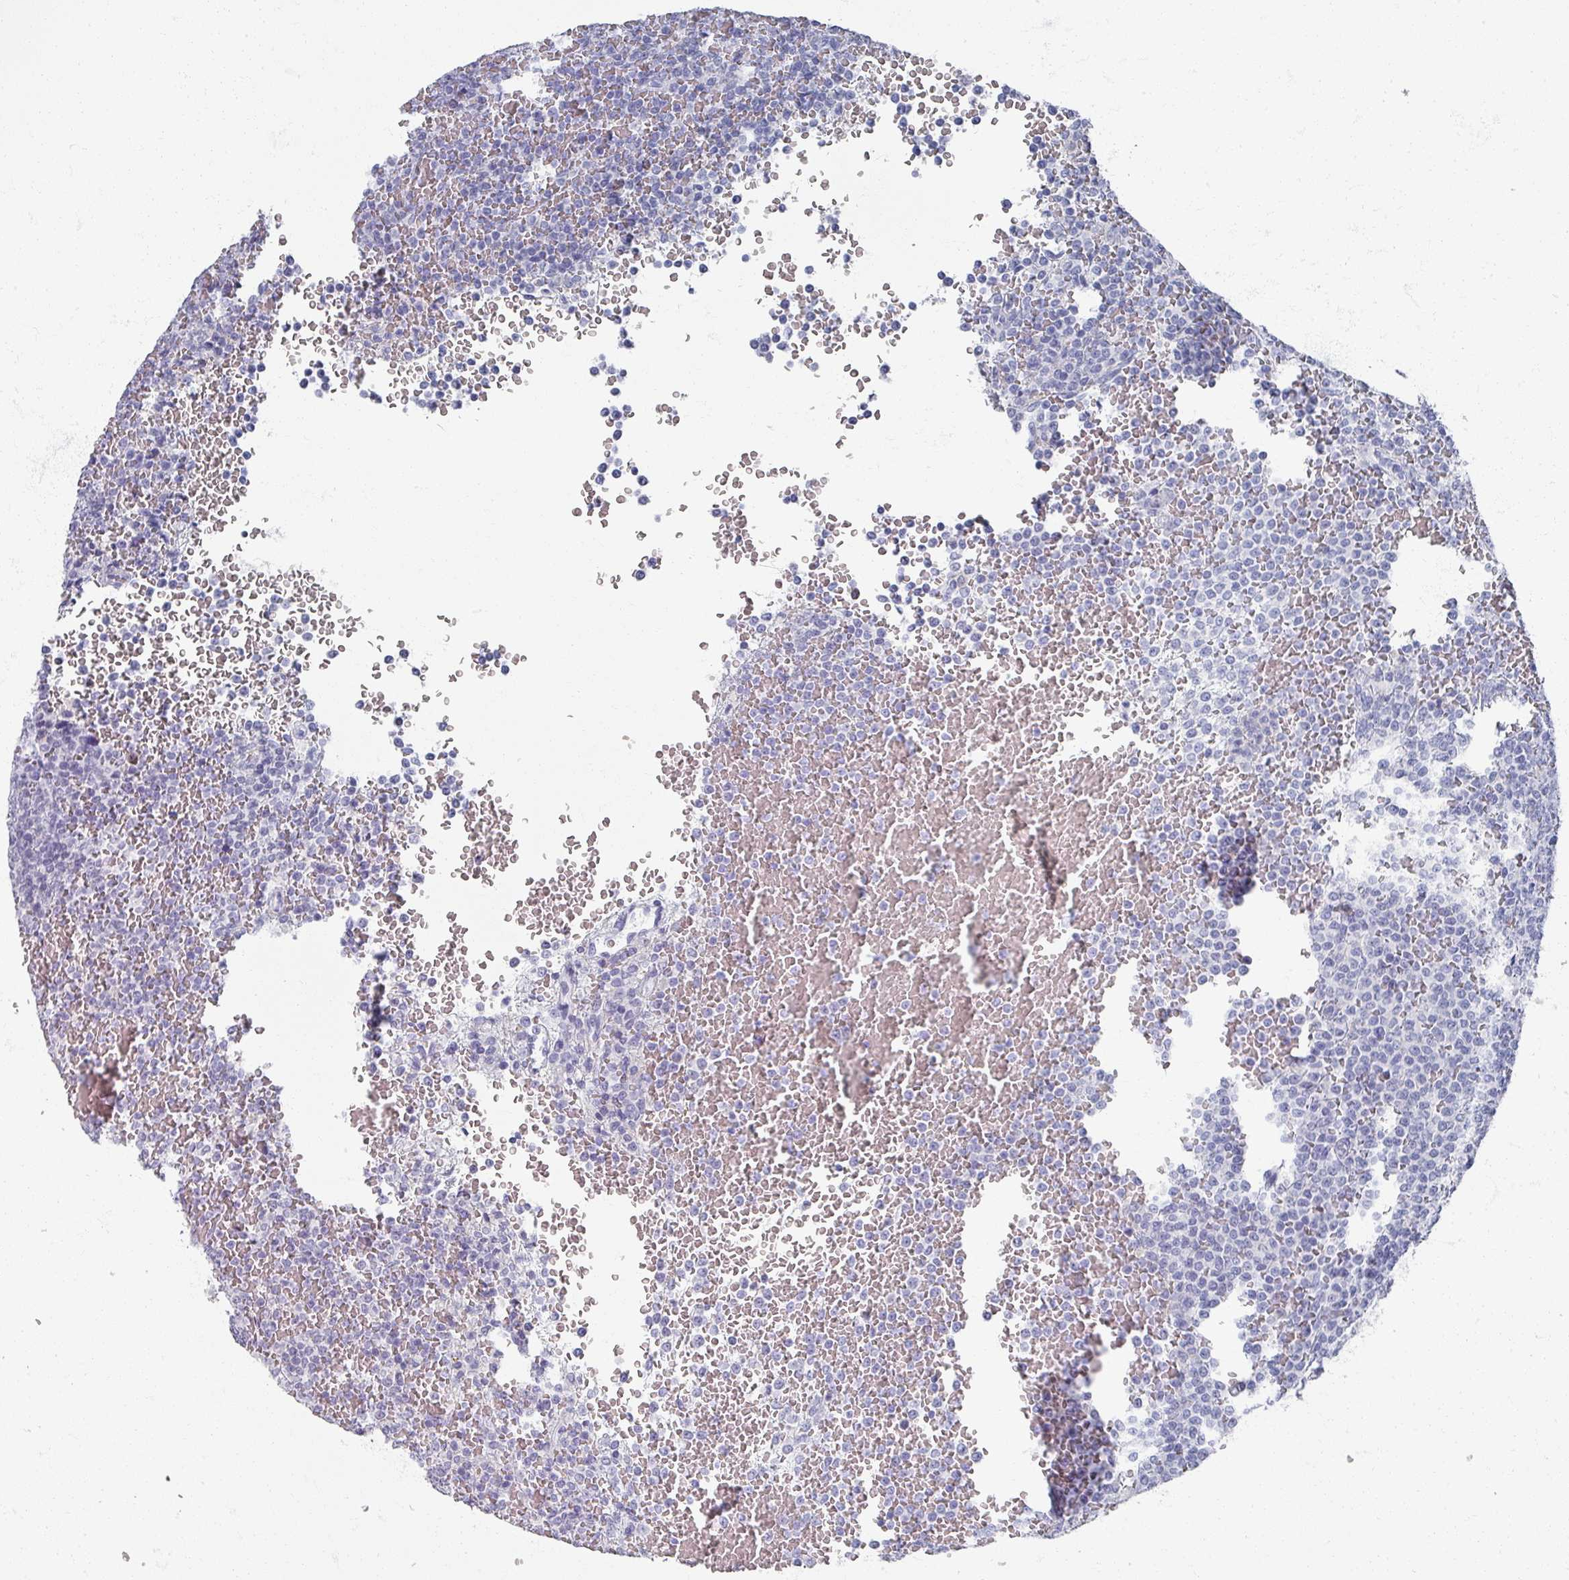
{"staining": {"intensity": "negative", "quantity": "none", "location": "none"}, "tissue": "lymphoma", "cell_type": "Tumor cells", "image_type": "cancer", "snomed": [{"axis": "morphology", "description": "Malignant lymphoma, non-Hodgkin's type, Low grade"}, {"axis": "topography", "description": "Spleen"}], "caption": "Tumor cells show no significant protein positivity in lymphoma.", "gene": "OMG", "patient": {"sex": "male", "age": 60}}